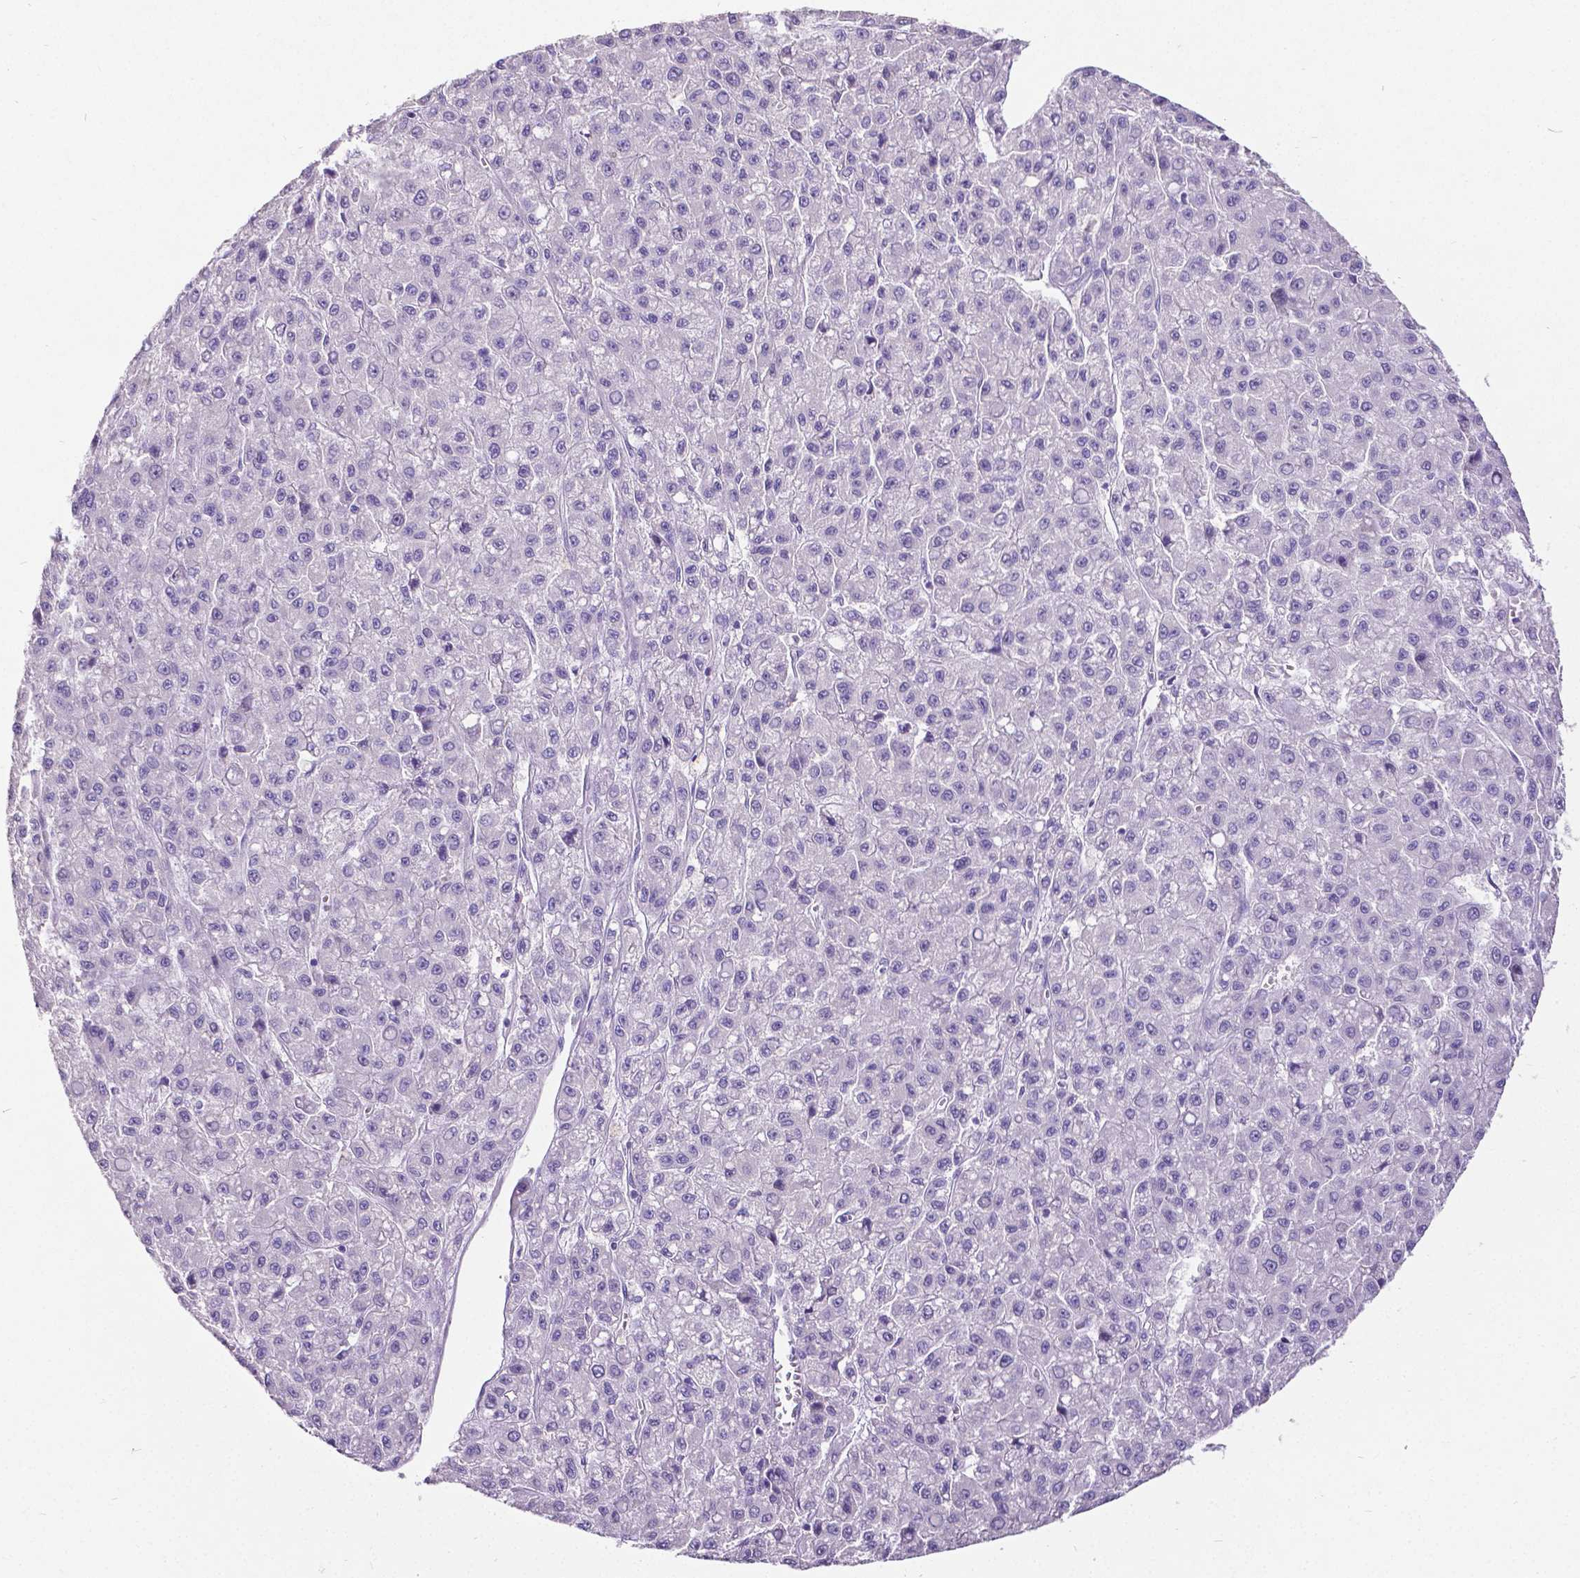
{"staining": {"intensity": "negative", "quantity": "none", "location": "none"}, "tissue": "liver cancer", "cell_type": "Tumor cells", "image_type": "cancer", "snomed": [{"axis": "morphology", "description": "Carcinoma, Hepatocellular, NOS"}, {"axis": "topography", "description": "Liver"}], "caption": "There is no significant positivity in tumor cells of liver cancer. The staining is performed using DAB brown chromogen with nuclei counter-stained in using hematoxylin.", "gene": "SATB2", "patient": {"sex": "male", "age": 70}}